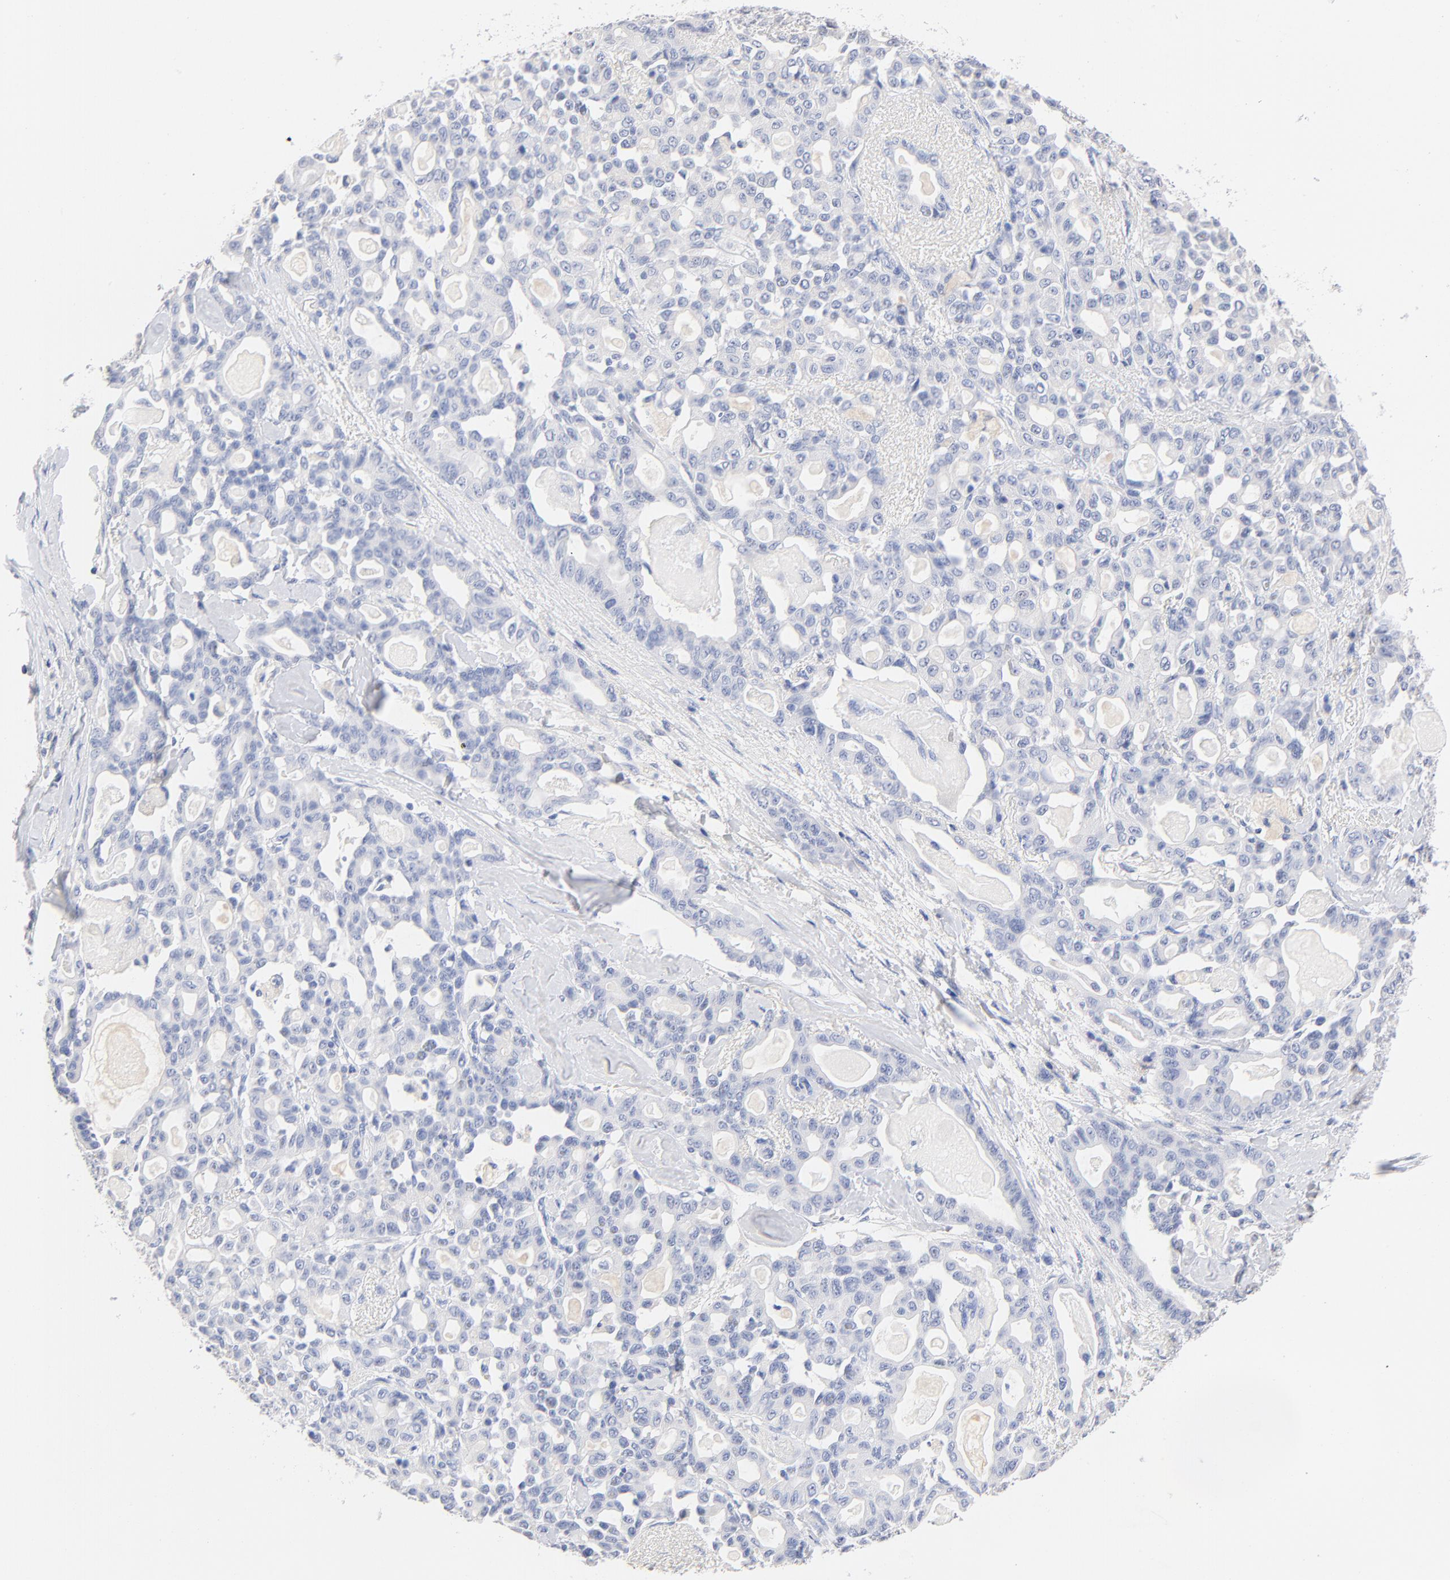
{"staining": {"intensity": "negative", "quantity": "none", "location": "none"}, "tissue": "pancreatic cancer", "cell_type": "Tumor cells", "image_type": "cancer", "snomed": [{"axis": "morphology", "description": "Adenocarcinoma, NOS"}, {"axis": "topography", "description": "Pancreas"}], "caption": "Immunohistochemistry histopathology image of neoplastic tissue: adenocarcinoma (pancreatic) stained with DAB displays no significant protein expression in tumor cells.", "gene": "CPS1", "patient": {"sex": "male", "age": 63}}